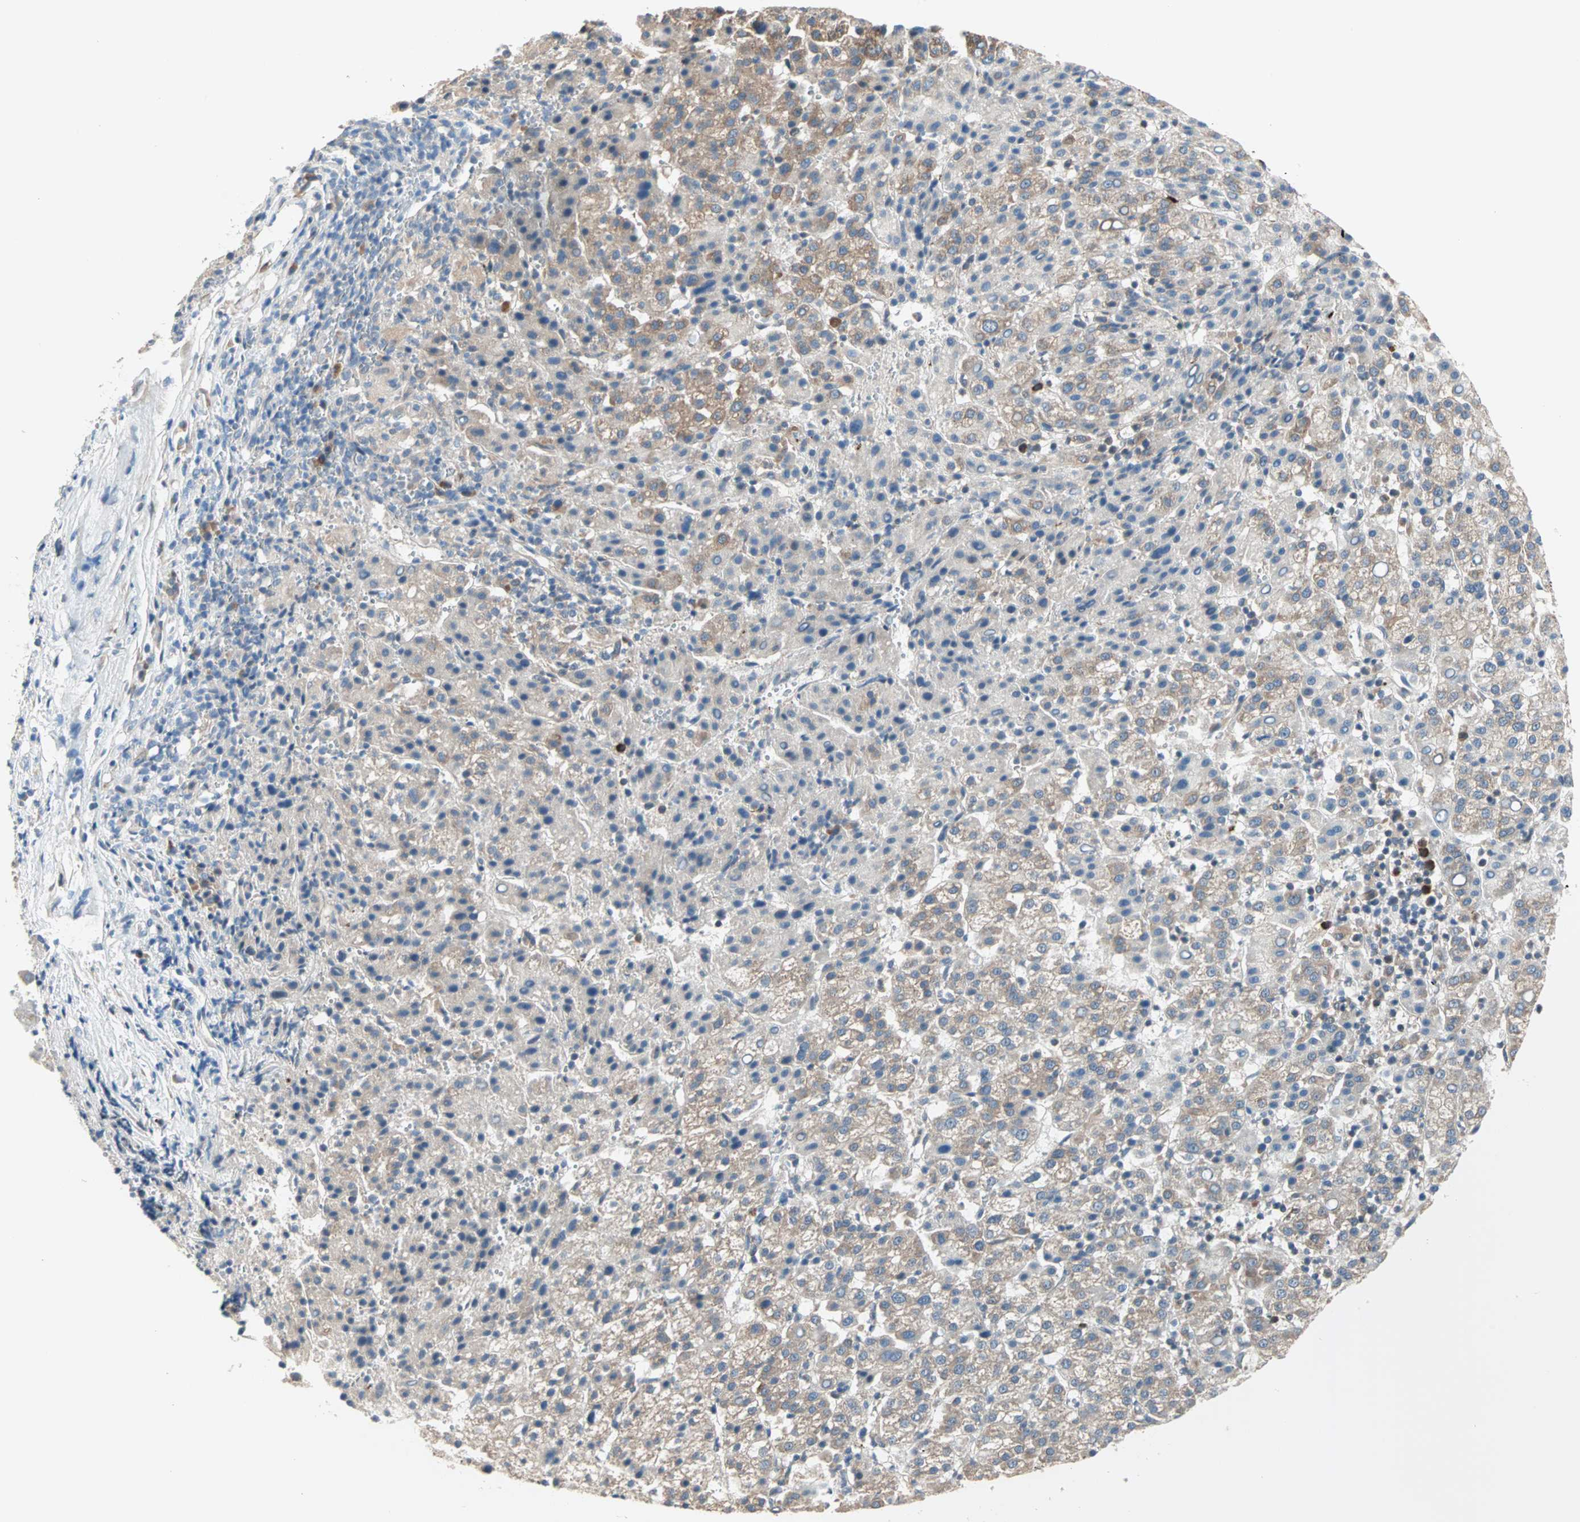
{"staining": {"intensity": "weak", "quantity": "<25%", "location": "cytoplasmic/membranous"}, "tissue": "liver cancer", "cell_type": "Tumor cells", "image_type": "cancer", "snomed": [{"axis": "morphology", "description": "Carcinoma, Hepatocellular, NOS"}, {"axis": "topography", "description": "Liver"}], "caption": "Photomicrograph shows no protein positivity in tumor cells of liver cancer tissue.", "gene": "SAR1A", "patient": {"sex": "female", "age": 58}}